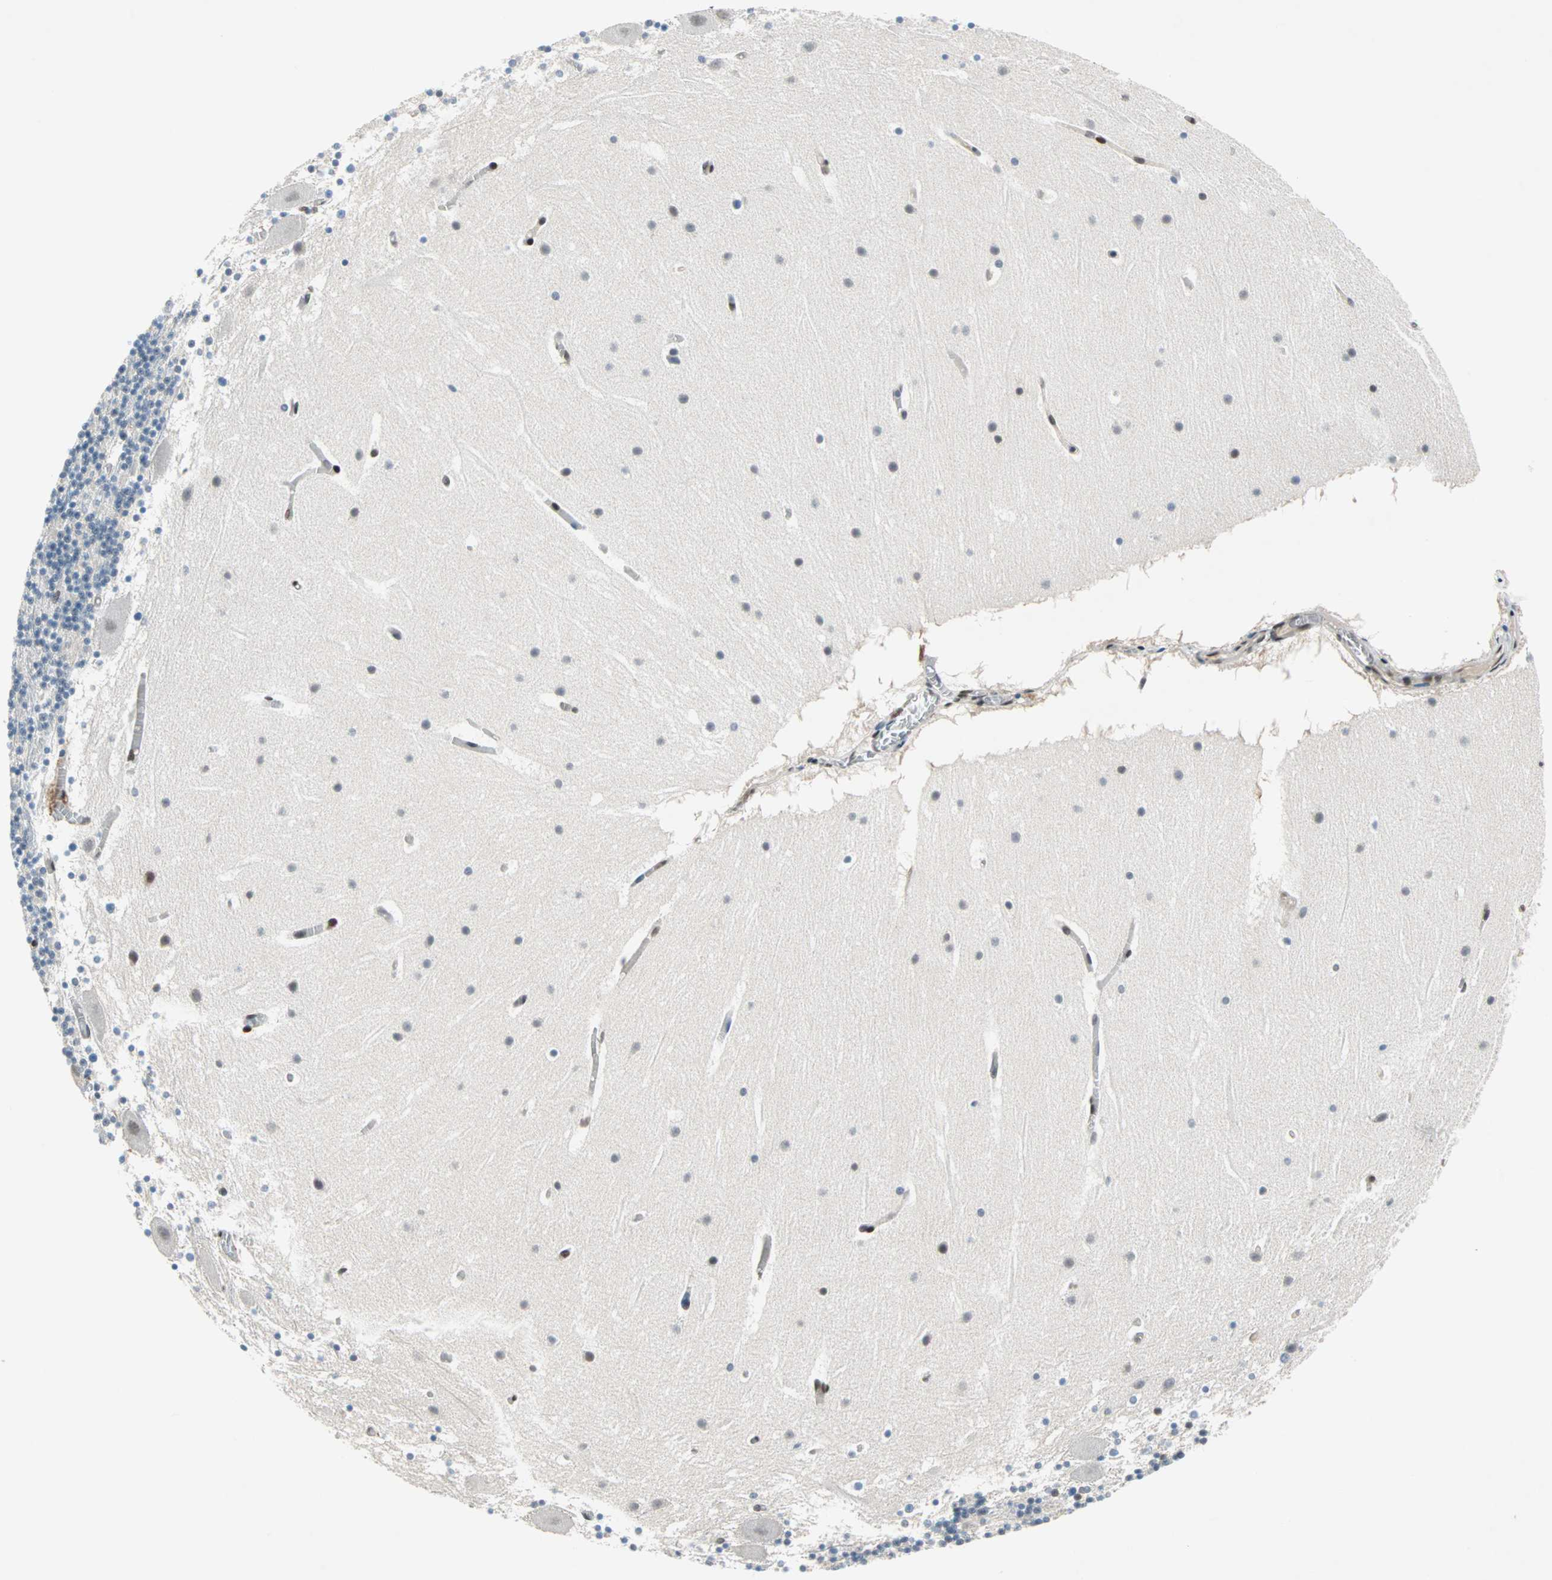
{"staining": {"intensity": "weak", "quantity": "25%-75%", "location": "cytoplasmic/membranous"}, "tissue": "cerebellum", "cell_type": "Cells in granular layer", "image_type": "normal", "snomed": [{"axis": "morphology", "description": "Normal tissue, NOS"}, {"axis": "topography", "description": "Cerebellum"}], "caption": "Approximately 25%-75% of cells in granular layer in unremarkable cerebellum demonstrate weak cytoplasmic/membranous protein expression as visualized by brown immunohistochemical staining.", "gene": "WWTR1", "patient": {"sex": "male", "age": 45}}